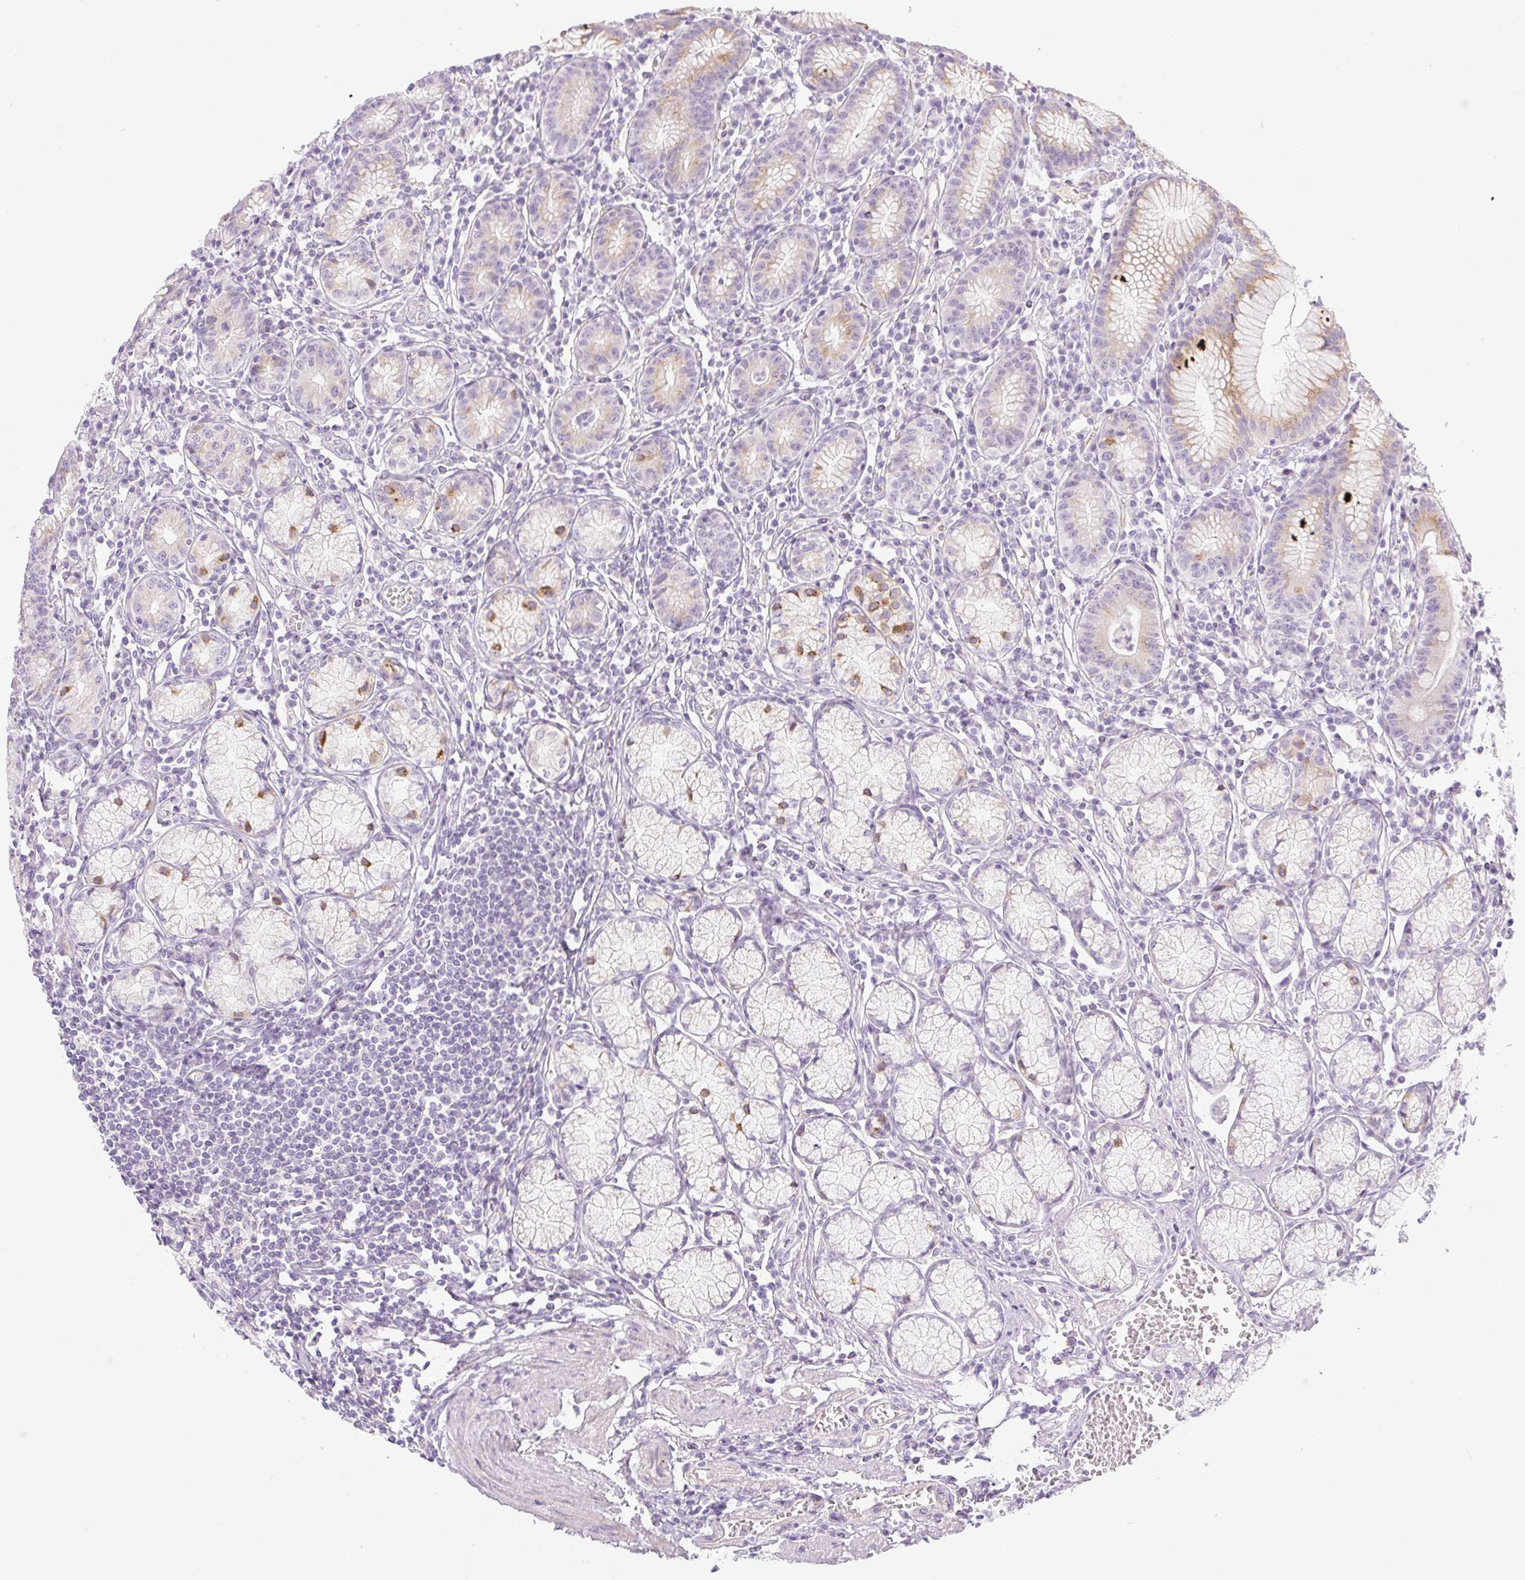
{"staining": {"intensity": "strong", "quantity": "<25%", "location": "cytoplasmic/membranous"}, "tissue": "stomach", "cell_type": "Glandular cells", "image_type": "normal", "snomed": [{"axis": "morphology", "description": "Normal tissue, NOS"}, {"axis": "topography", "description": "Stomach"}], "caption": "Protein staining demonstrates strong cytoplasmic/membranous expression in about <25% of glandular cells in normal stomach. (Brightfield microscopy of DAB IHC at high magnification).", "gene": "MIA2", "patient": {"sex": "male", "age": 55}}